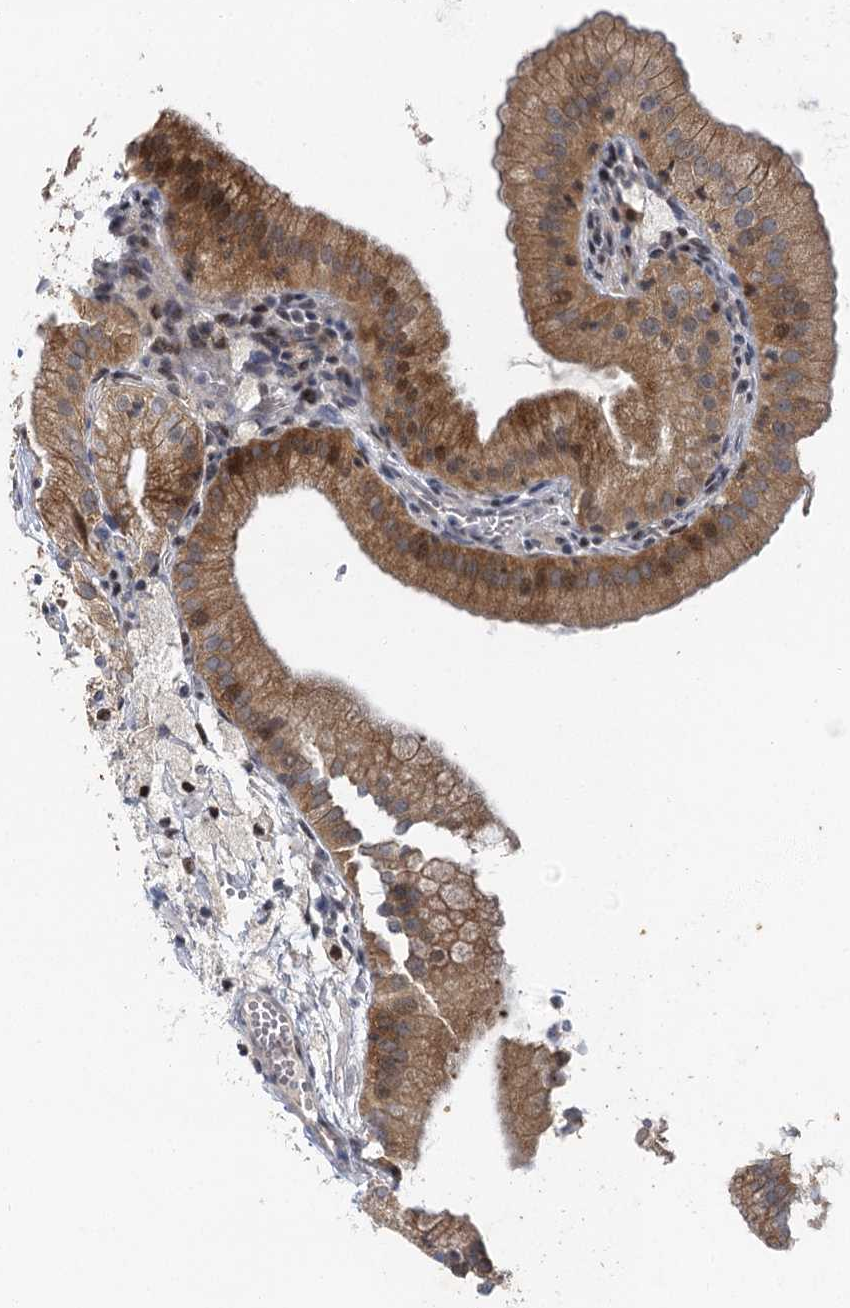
{"staining": {"intensity": "moderate", "quantity": ">75%", "location": "cytoplasmic/membranous"}, "tissue": "gallbladder", "cell_type": "Glandular cells", "image_type": "normal", "snomed": [{"axis": "morphology", "description": "Normal tissue, NOS"}, {"axis": "topography", "description": "Gallbladder"}], "caption": "Human gallbladder stained for a protein (brown) displays moderate cytoplasmic/membranous positive positivity in approximately >75% of glandular cells.", "gene": "IL11RA", "patient": {"sex": "male", "age": 55}}